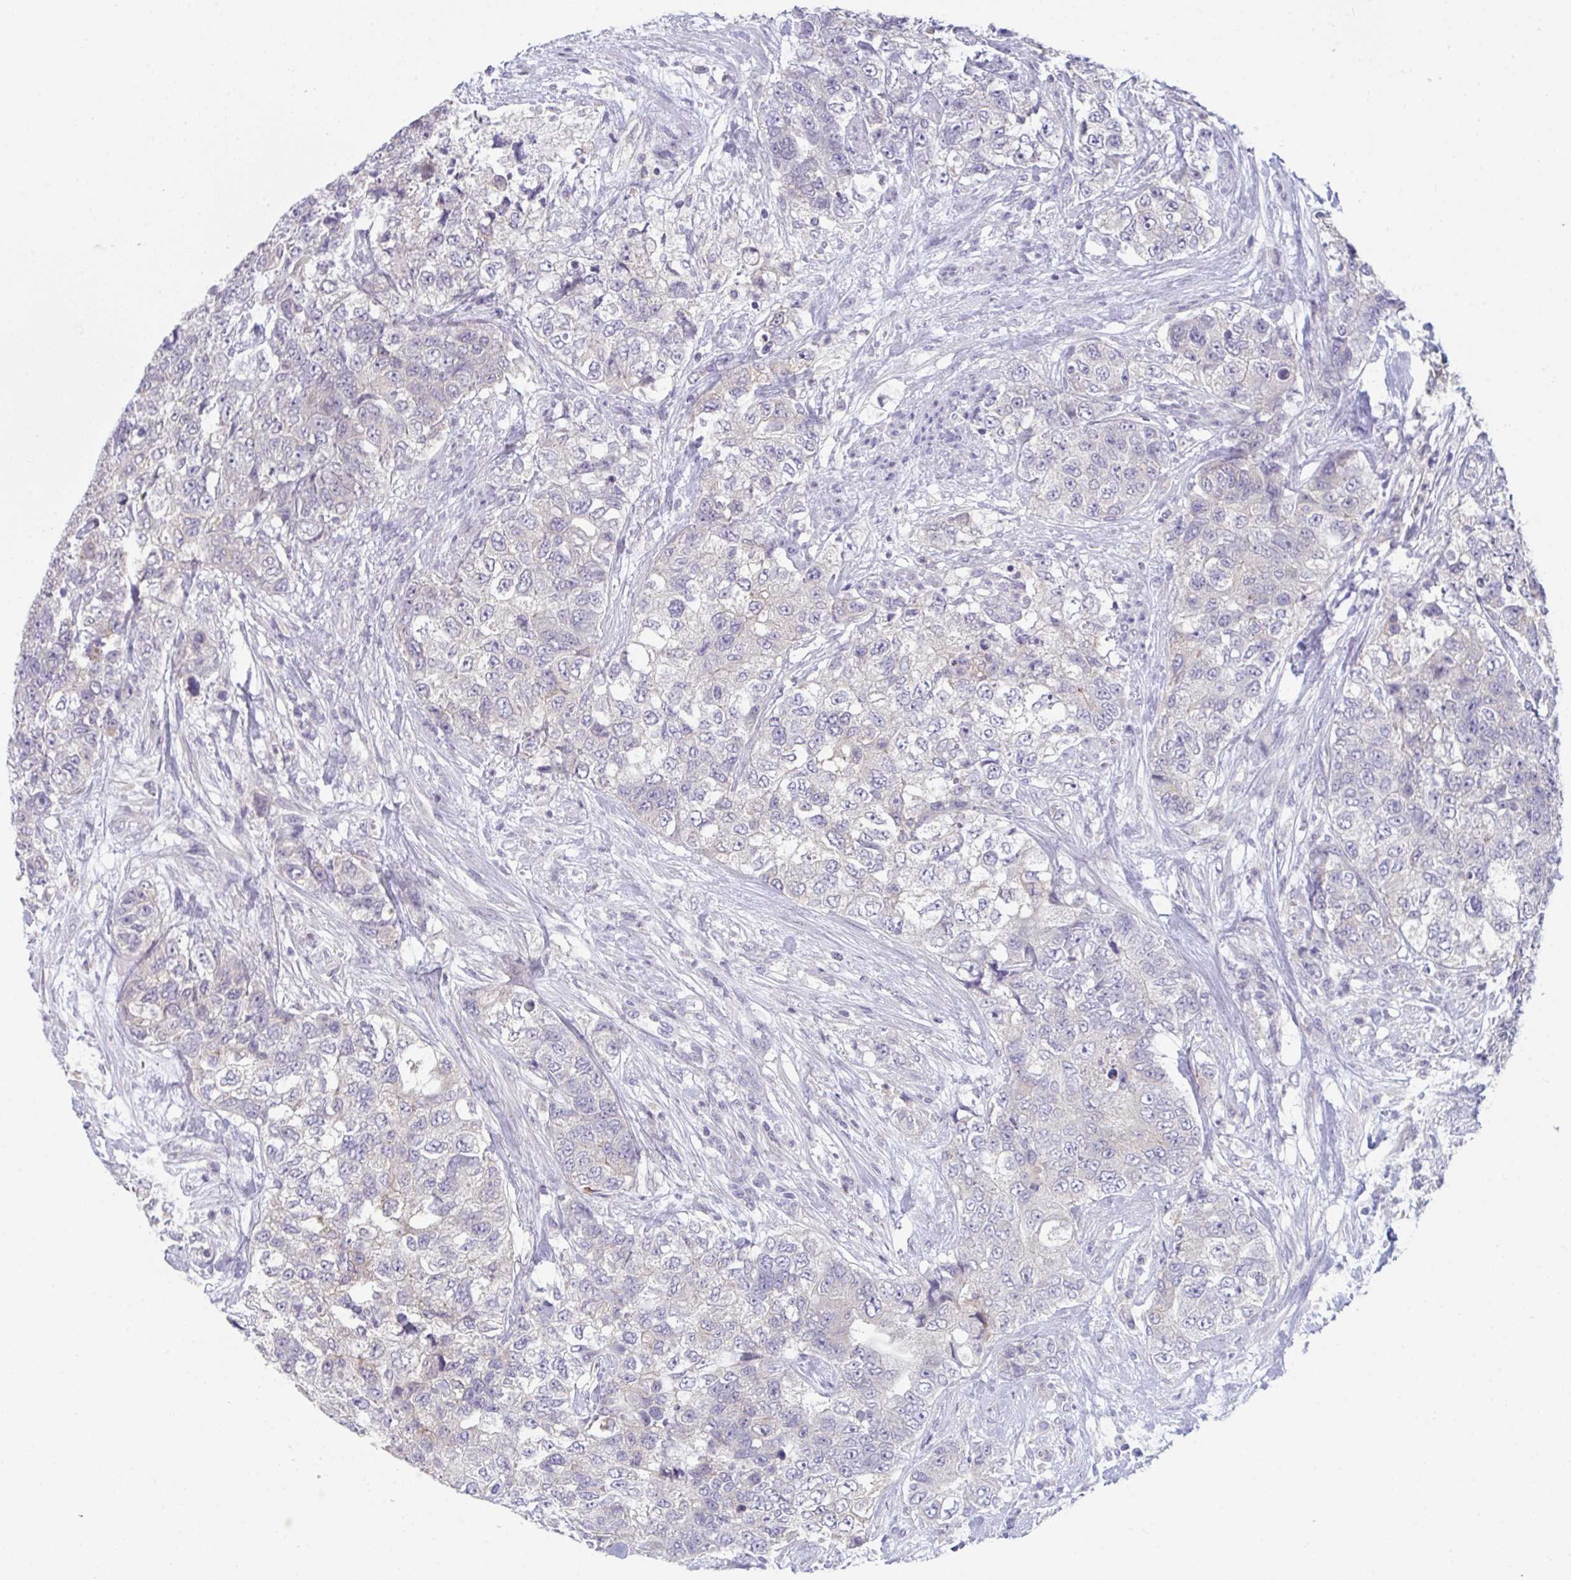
{"staining": {"intensity": "negative", "quantity": "none", "location": "none"}, "tissue": "urothelial cancer", "cell_type": "Tumor cells", "image_type": "cancer", "snomed": [{"axis": "morphology", "description": "Urothelial carcinoma, High grade"}, {"axis": "topography", "description": "Urinary bladder"}], "caption": "DAB (3,3'-diaminobenzidine) immunohistochemical staining of high-grade urothelial carcinoma demonstrates no significant expression in tumor cells.", "gene": "PTPRD", "patient": {"sex": "female", "age": 78}}